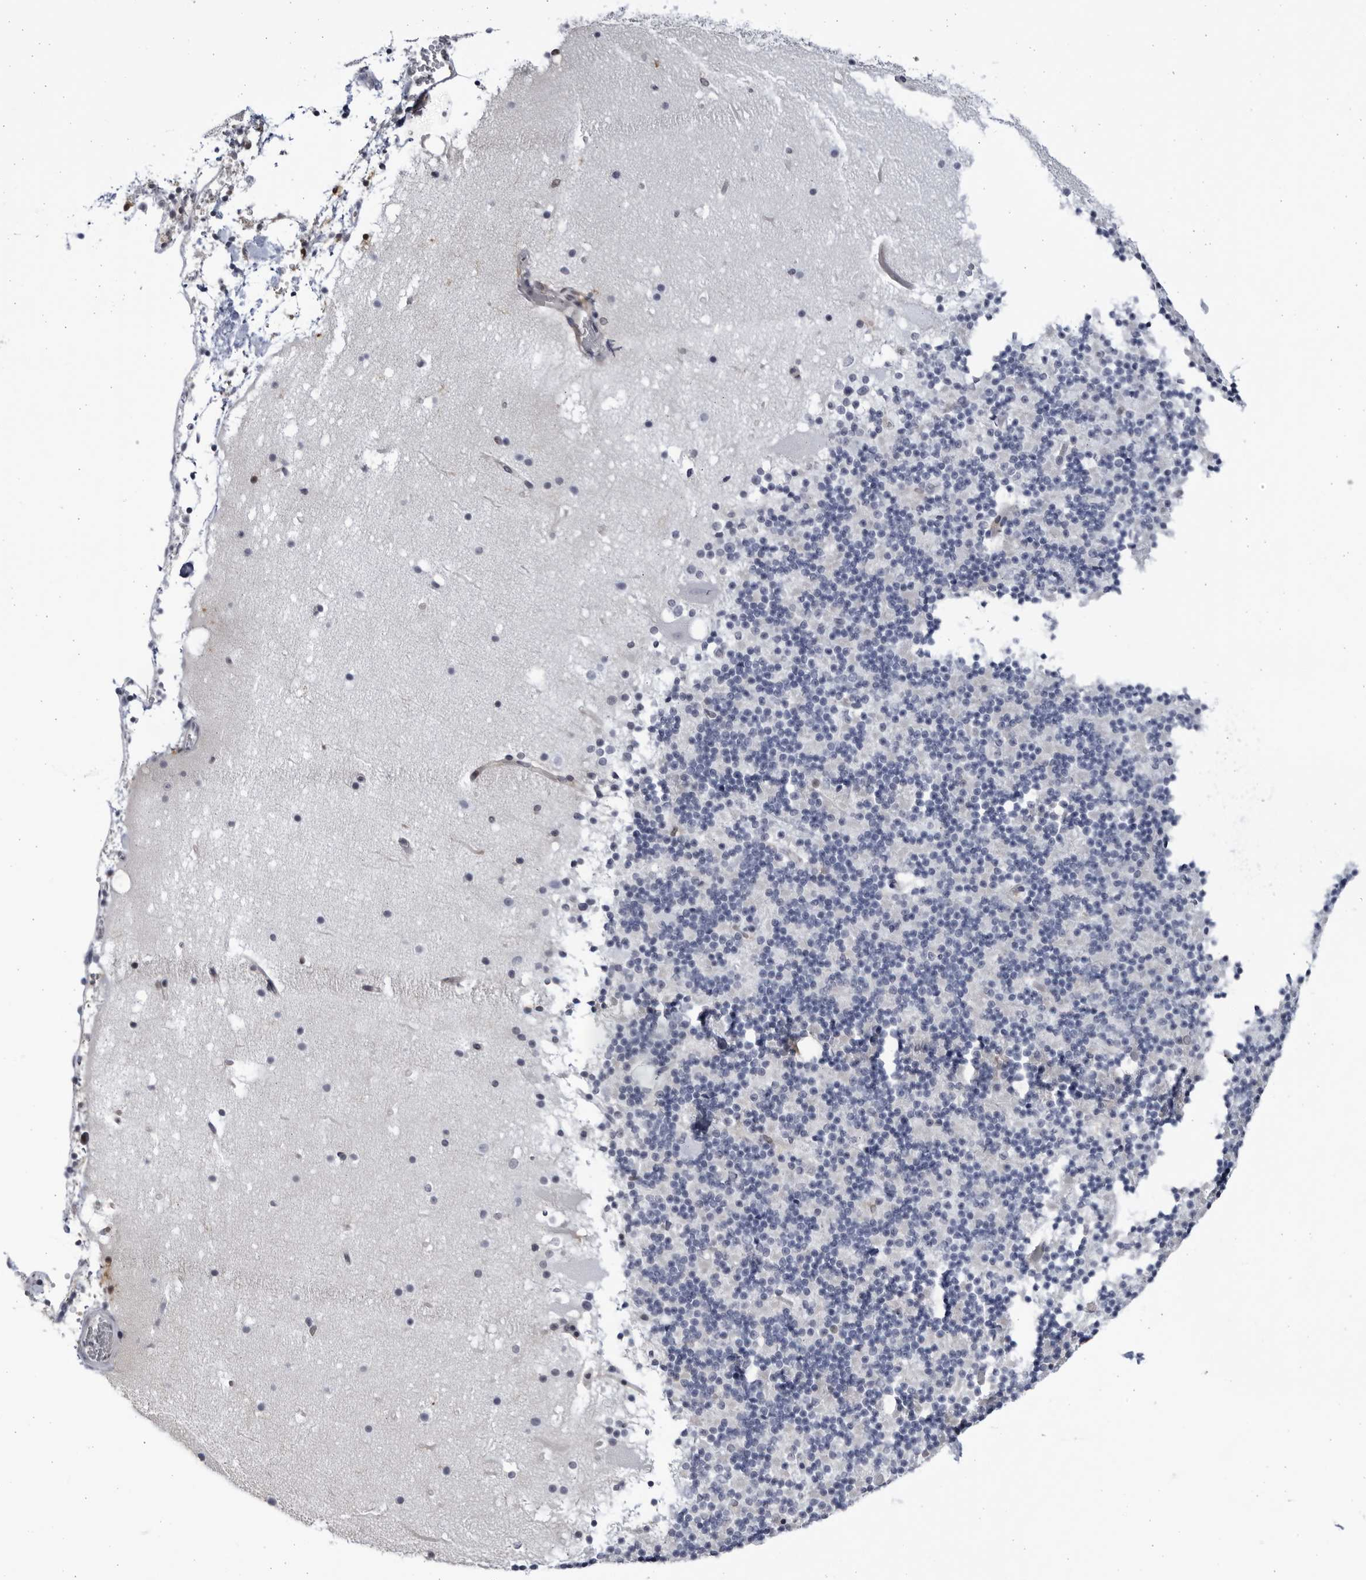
{"staining": {"intensity": "negative", "quantity": "none", "location": "none"}, "tissue": "cerebellum", "cell_type": "Cells in granular layer", "image_type": "normal", "snomed": [{"axis": "morphology", "description": "Normal tissue, NOS"}, {"axis": "topography", "description": "Cerebellum"}], "caption": "This is an immunohistochemistry (IHC) histopathology image of benign human cerebellum. There is no expression in cells in granular layer.", "gene": "BMP2K", "patient": {"sex": "male", "age": 57}}